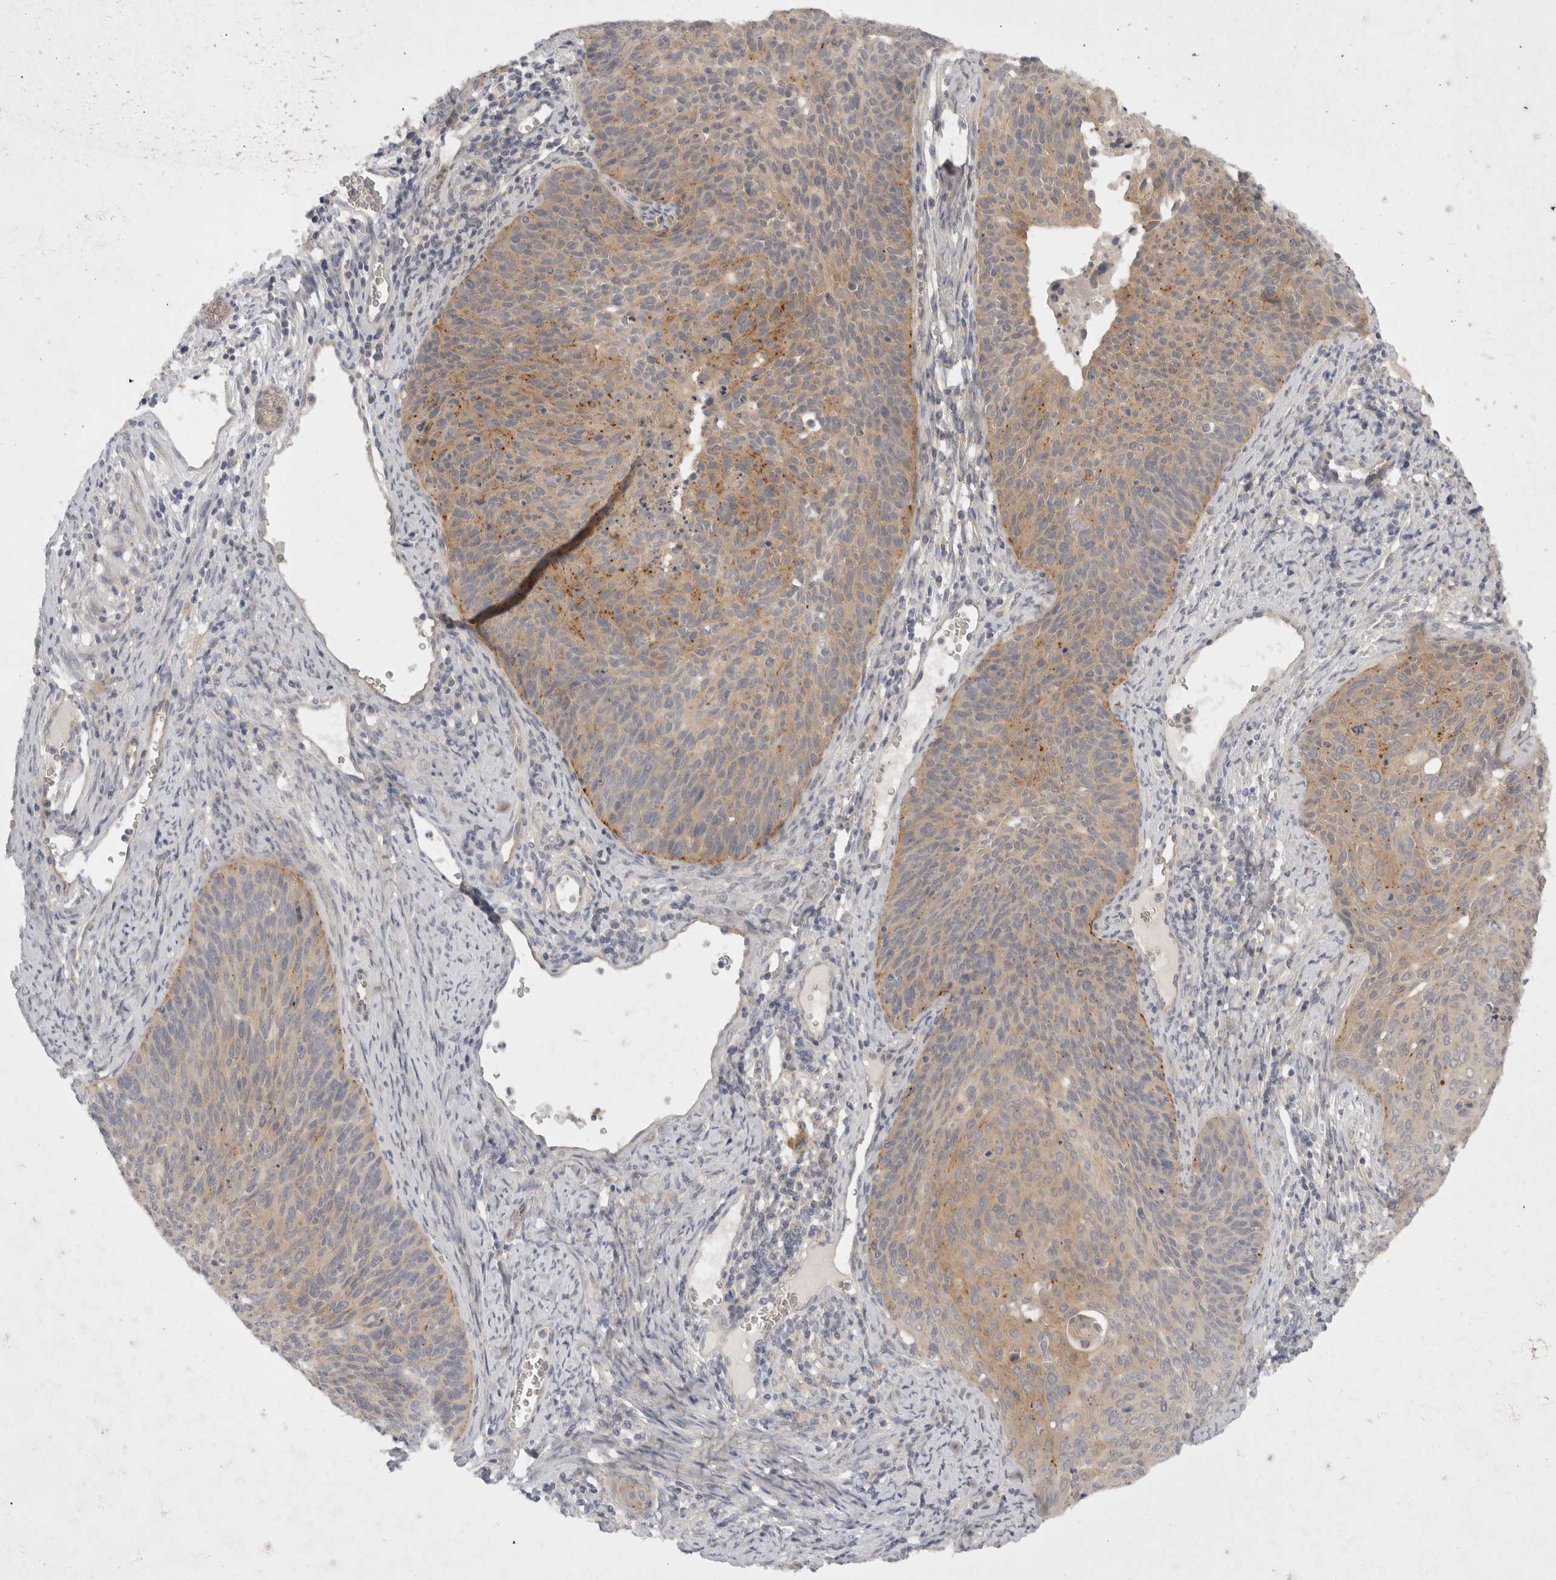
{"staining": {"intensity": "weak", "quantity": "25%-75%", "location": "cytoplasmic/membranous"}, "tissue": "cervical cancer", "cell_type": "Tumor cells", "image_type": "cancer", "snomed": [{"axis": "morphology", "description": "Squamous cell carcinoma, NOS"}, {"axis": "topography", "description": "Cervix"}], "caption": "There is low levels of weak cytoplasmic/membranous positivity in tumor cells of cervical cancer (squamous cell carcinoma), as demonstrated by immunohistochemical staining (brown color).", "gene": "TOM1L2", "patient": {"sex": "female", "age": 55}}